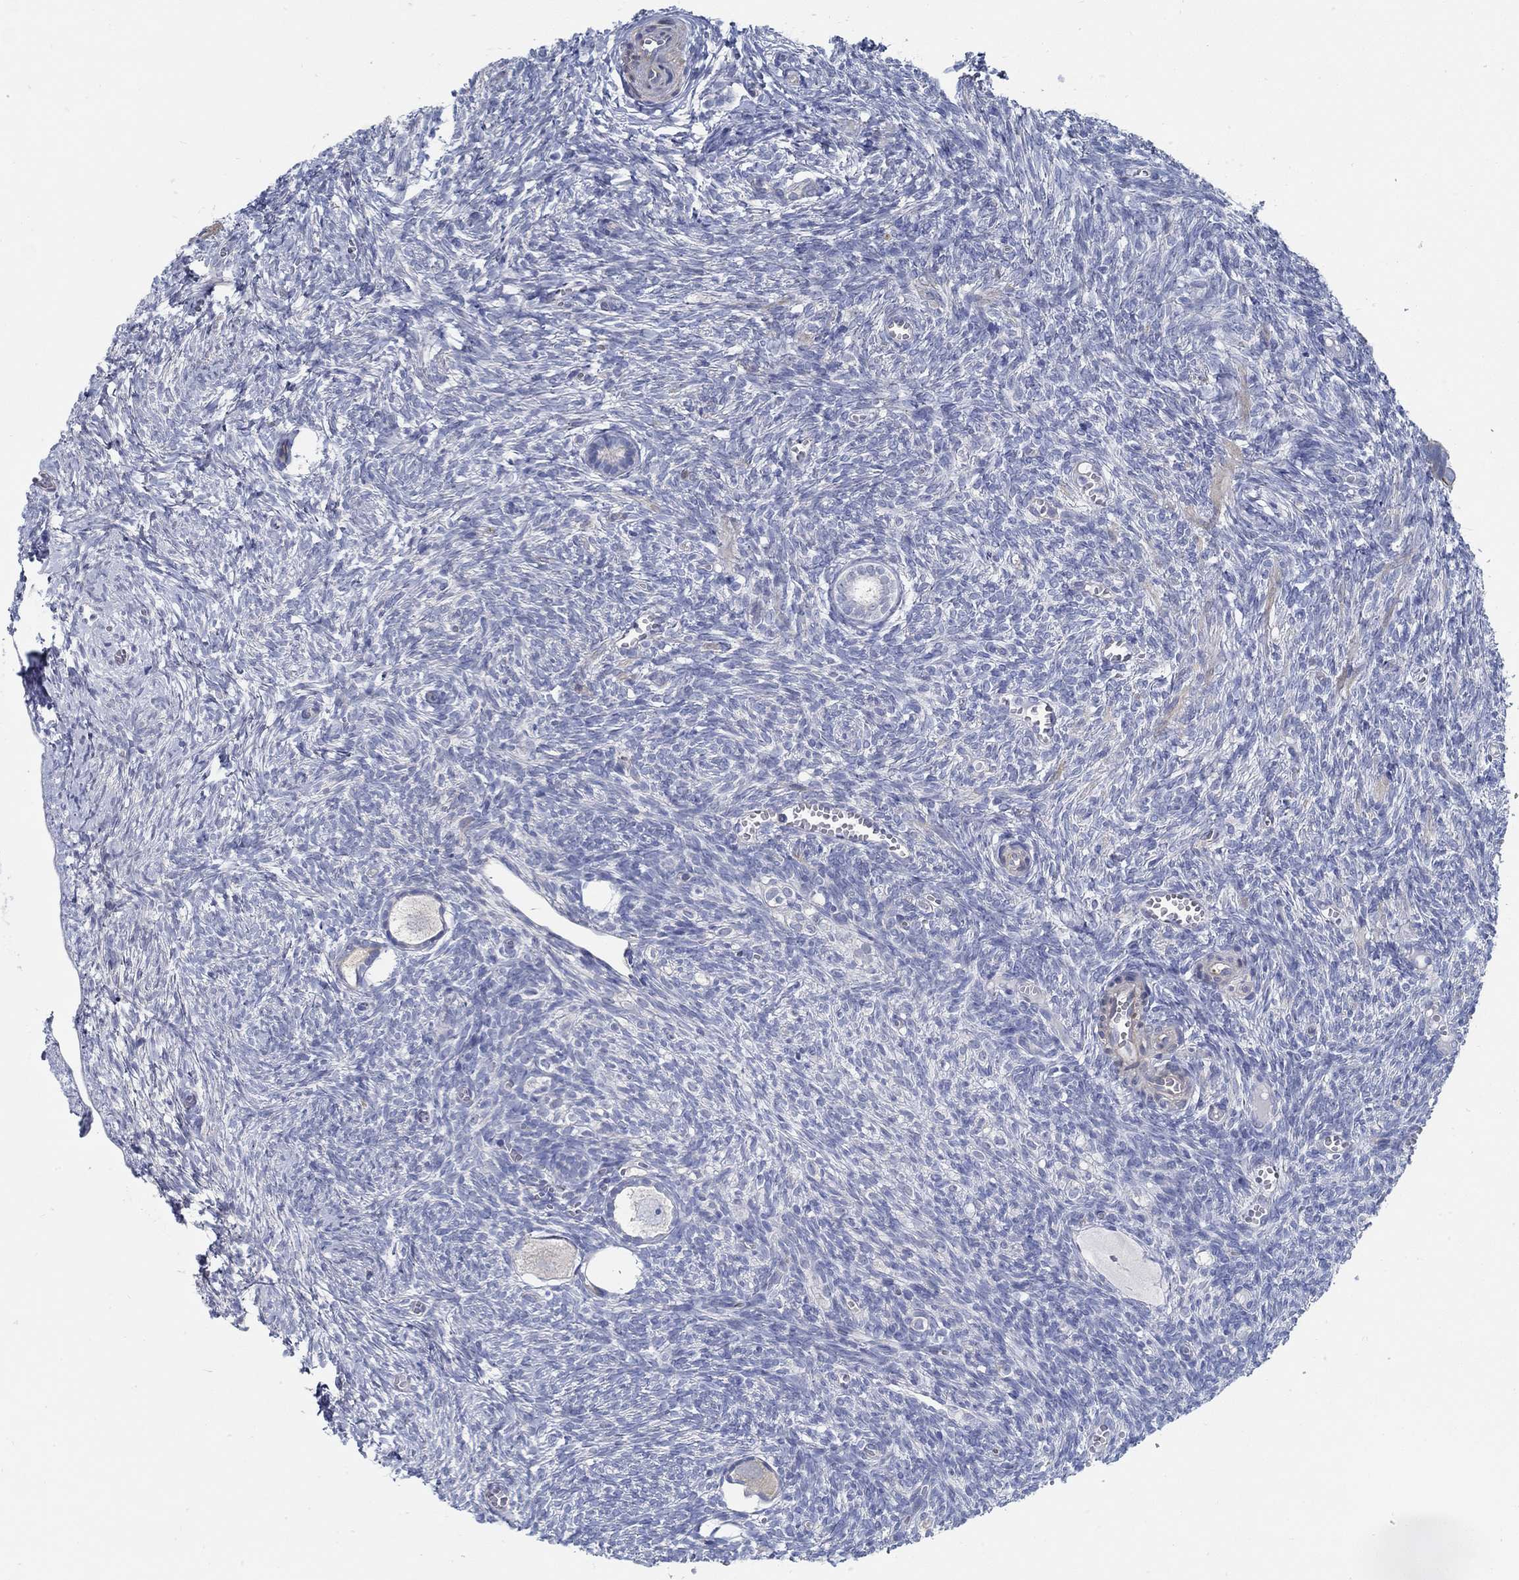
{"staining": {"intensity": "negative", "quantity": "none", "location": "none"}, "tissue": "ovary", "cell_type": "Follicle cells", "image_type": "normal", "snomed": [{"axis": "morphology", "description": "Normal tissue, NOS"}, {"axis": "topography", "description": "Ovary"}], "caption": "Histopathology image shows no protein positivity in follicle cells of normal ovary. (DAB immunohistochemistry visualized using brightfield microscopy, high magnification).", "gene": "C15orf39", "patient": {"sex": "female", "age": 43}}